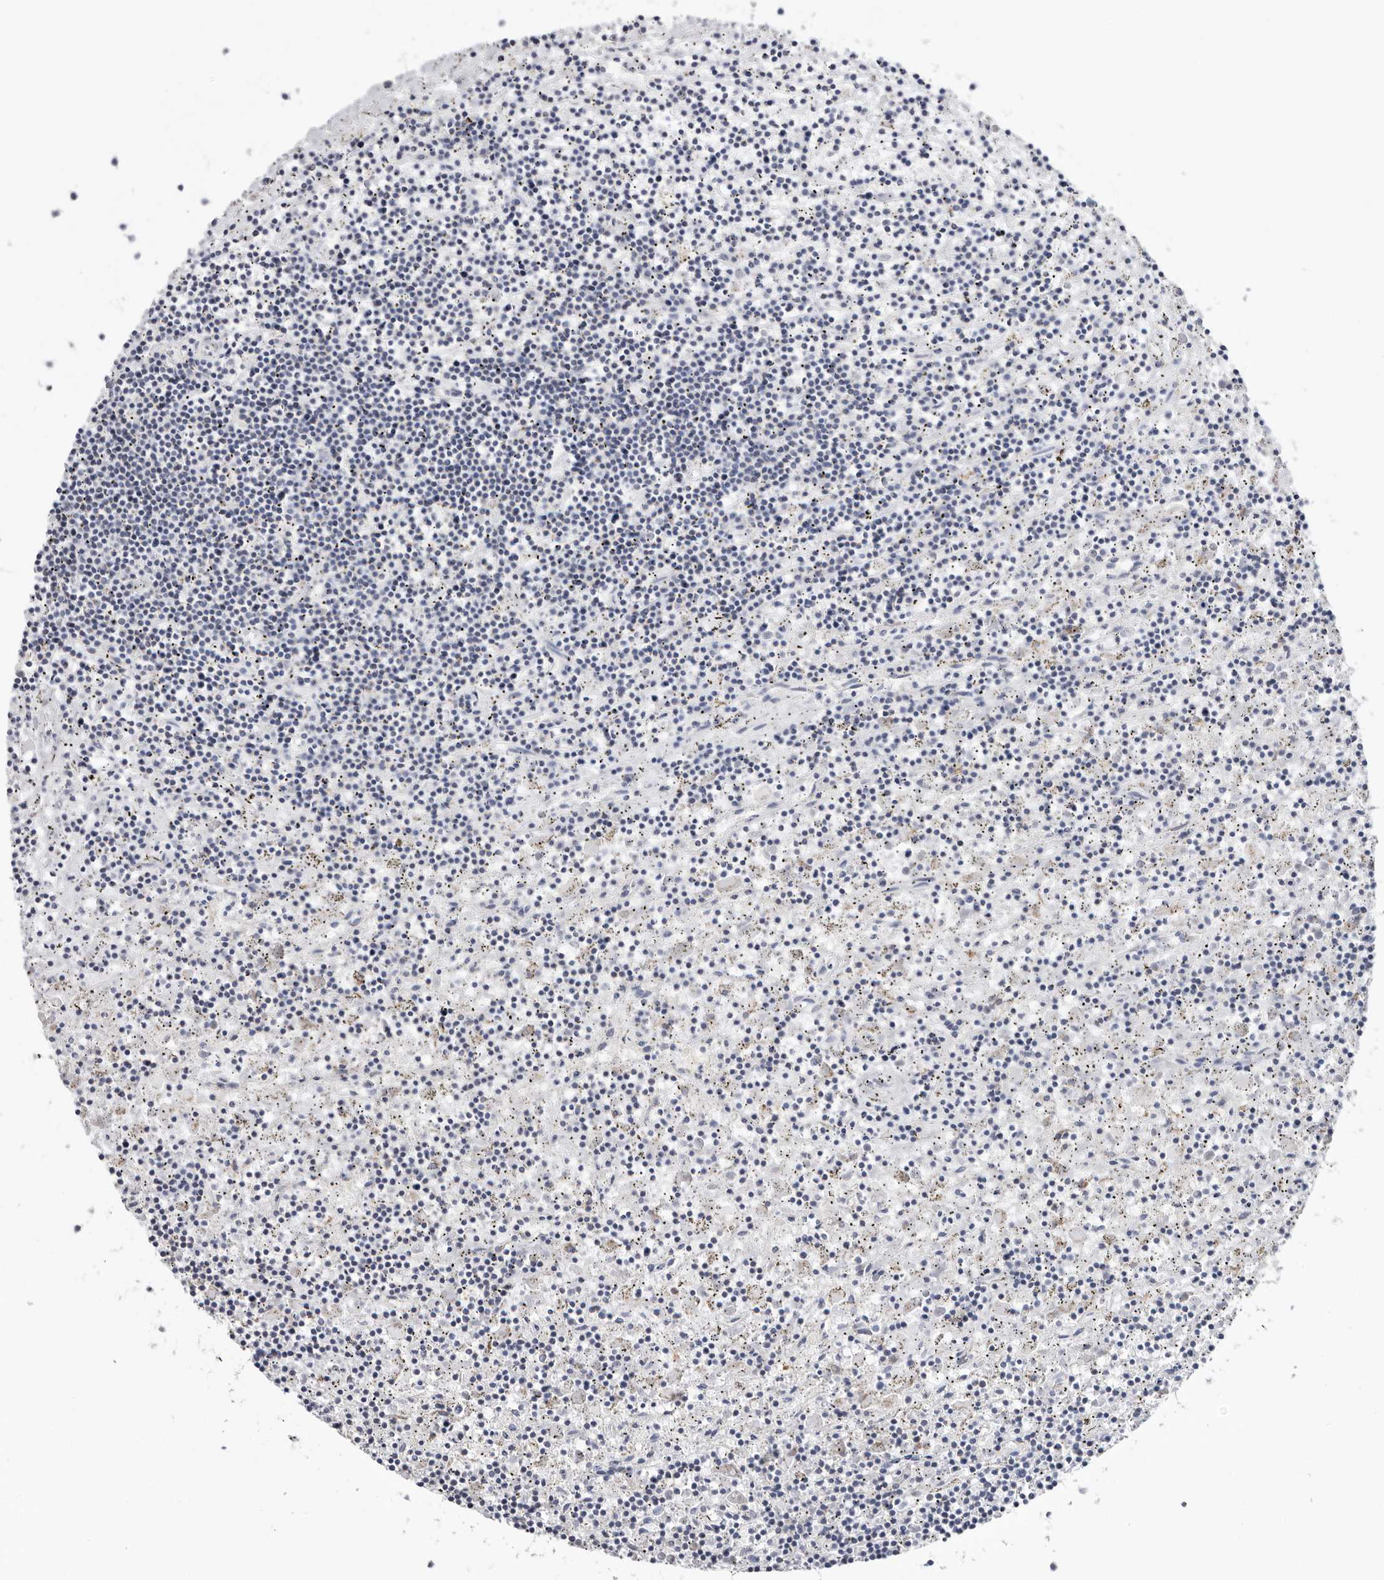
{"staining": {"intensity": "negative", "quantity": "none", "location": "none"}, "tissue": "lymphoma", "cell_type": "Tumor cells", "image_type": "cancer", "snomed": [{"axis": "morphology", "description": "Malignant lymphoma, non-Hodgkin's type, Low grade"}, {"axis": "topography", "description": "Spleen"}], "caption": "This photomicrograph is of lymphoma stained with immunohistochemistry to label a protein in brown with the nuclei are counter-stained blue. There is no expression in tumor cells.", "gene": "RSPO2", "patient": {"sex": "male", "age": 76}}